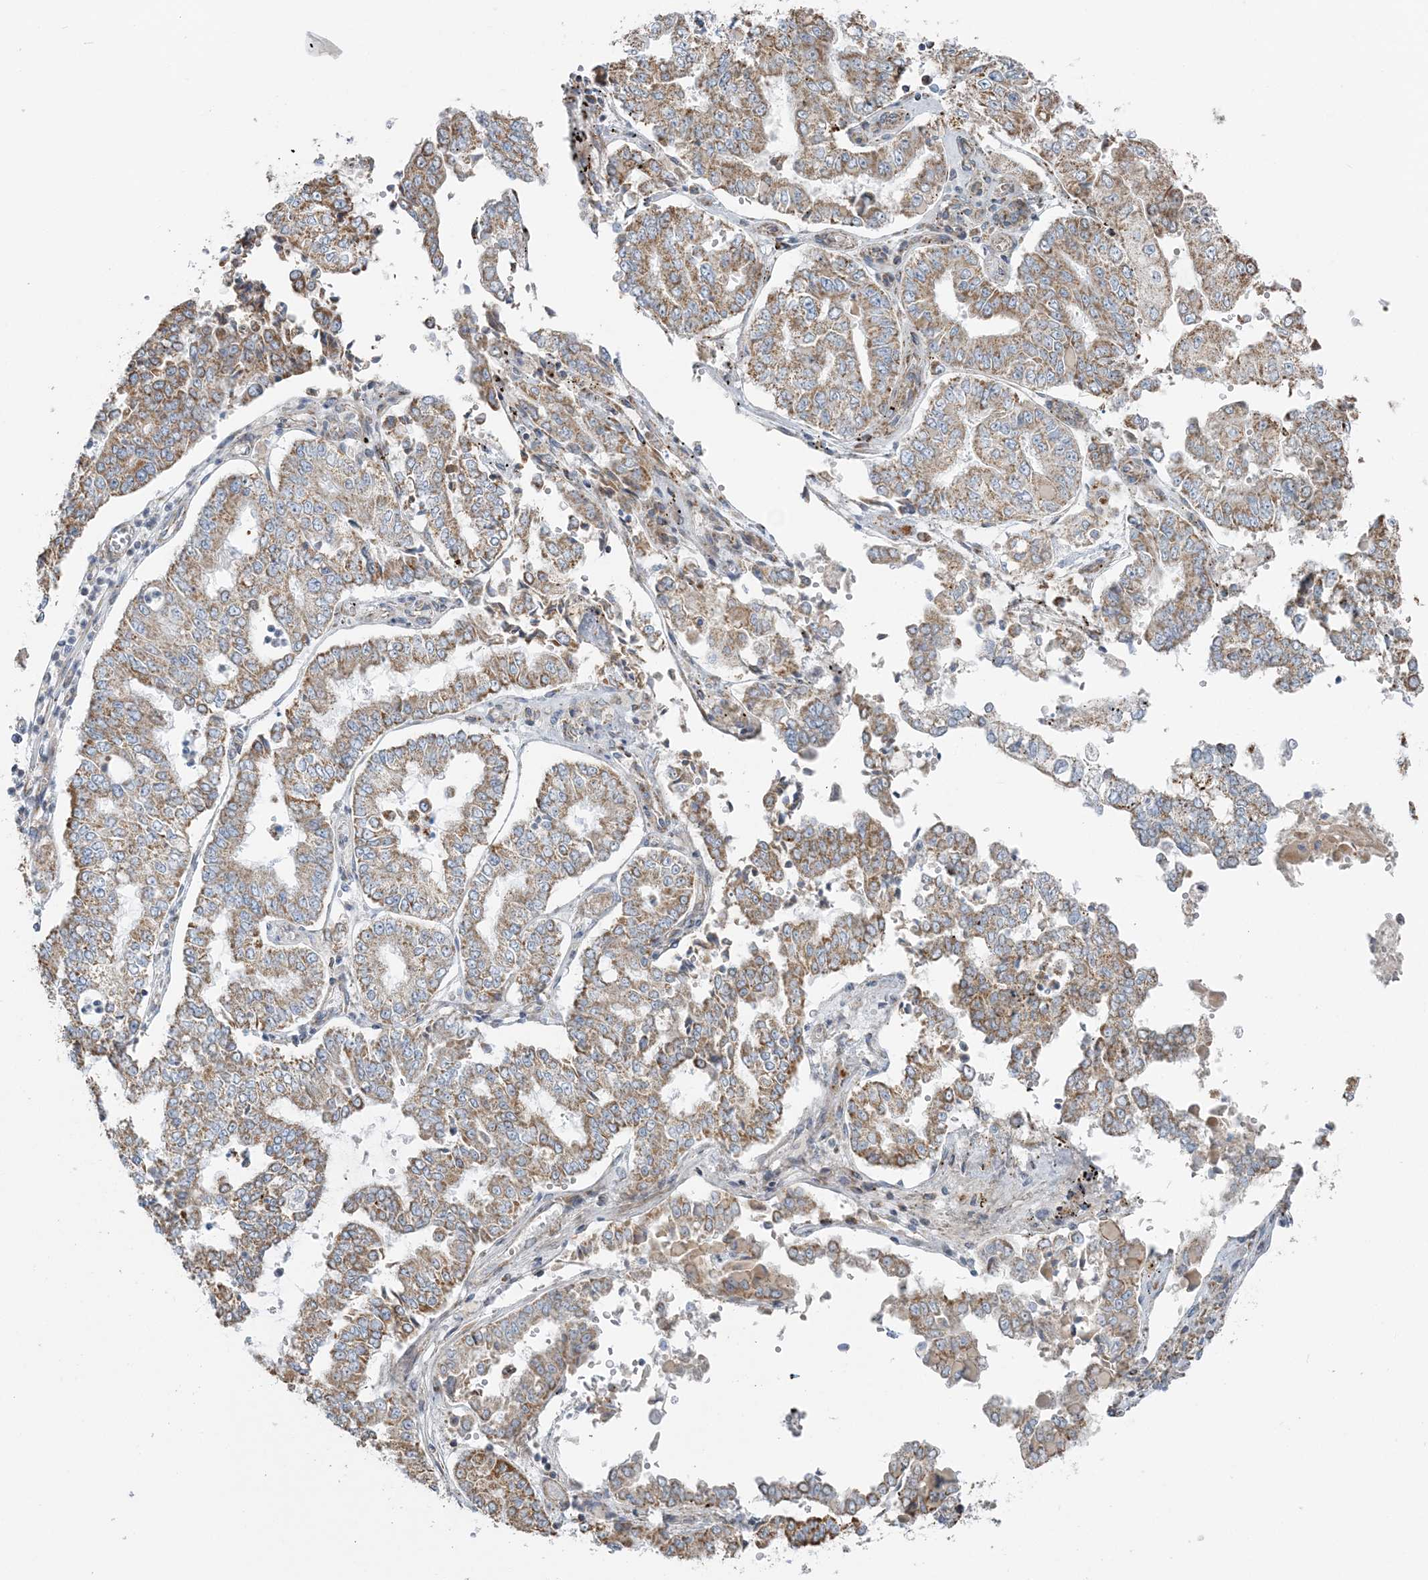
{"staining": {"intensity": "moderate", "quantity": ">75%", "location": "cytoplasmic/membranous"}, "tissue": "stomach cancer", "cell_type": "Tumor cells", "image_type": "cancer", "snomed": [{"axis": "morphology", "description": "Adenocarcinoma, NOS"}, {"axis": "topography", "description": "Stomach"}], "caption": "Adenocarcinoma (stomach) stained with a protein marker demonstrates moderate staining in tumor cells.", "gene": "SLC22A16", "patient": {"sex": "male", "age": 76}}